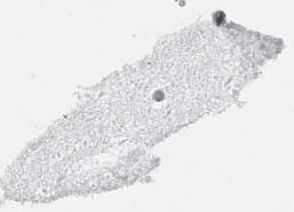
{"staining": {"intensity": "negative", "quantity": "none", "location": "none"}, "tissue": "caudate", "cell_type": "Glial cells", "image_type": "normal", "snomed": [{"axis": "morphology", "description": "Normal tissue, NOS"}, {"axis": "topography", "description": "Lateral ventricle wall"}], "caption": "There is no significant staining in glial cells of caudate. Brightfield microscopy of immunohistochemistry stained with DAB (3,3'-diaminobenzidine) (brown) and hematoxylin (blue), captured at high magnification.", "gene": "LEF1", "patient": {"sex": "male", "age": 45}}